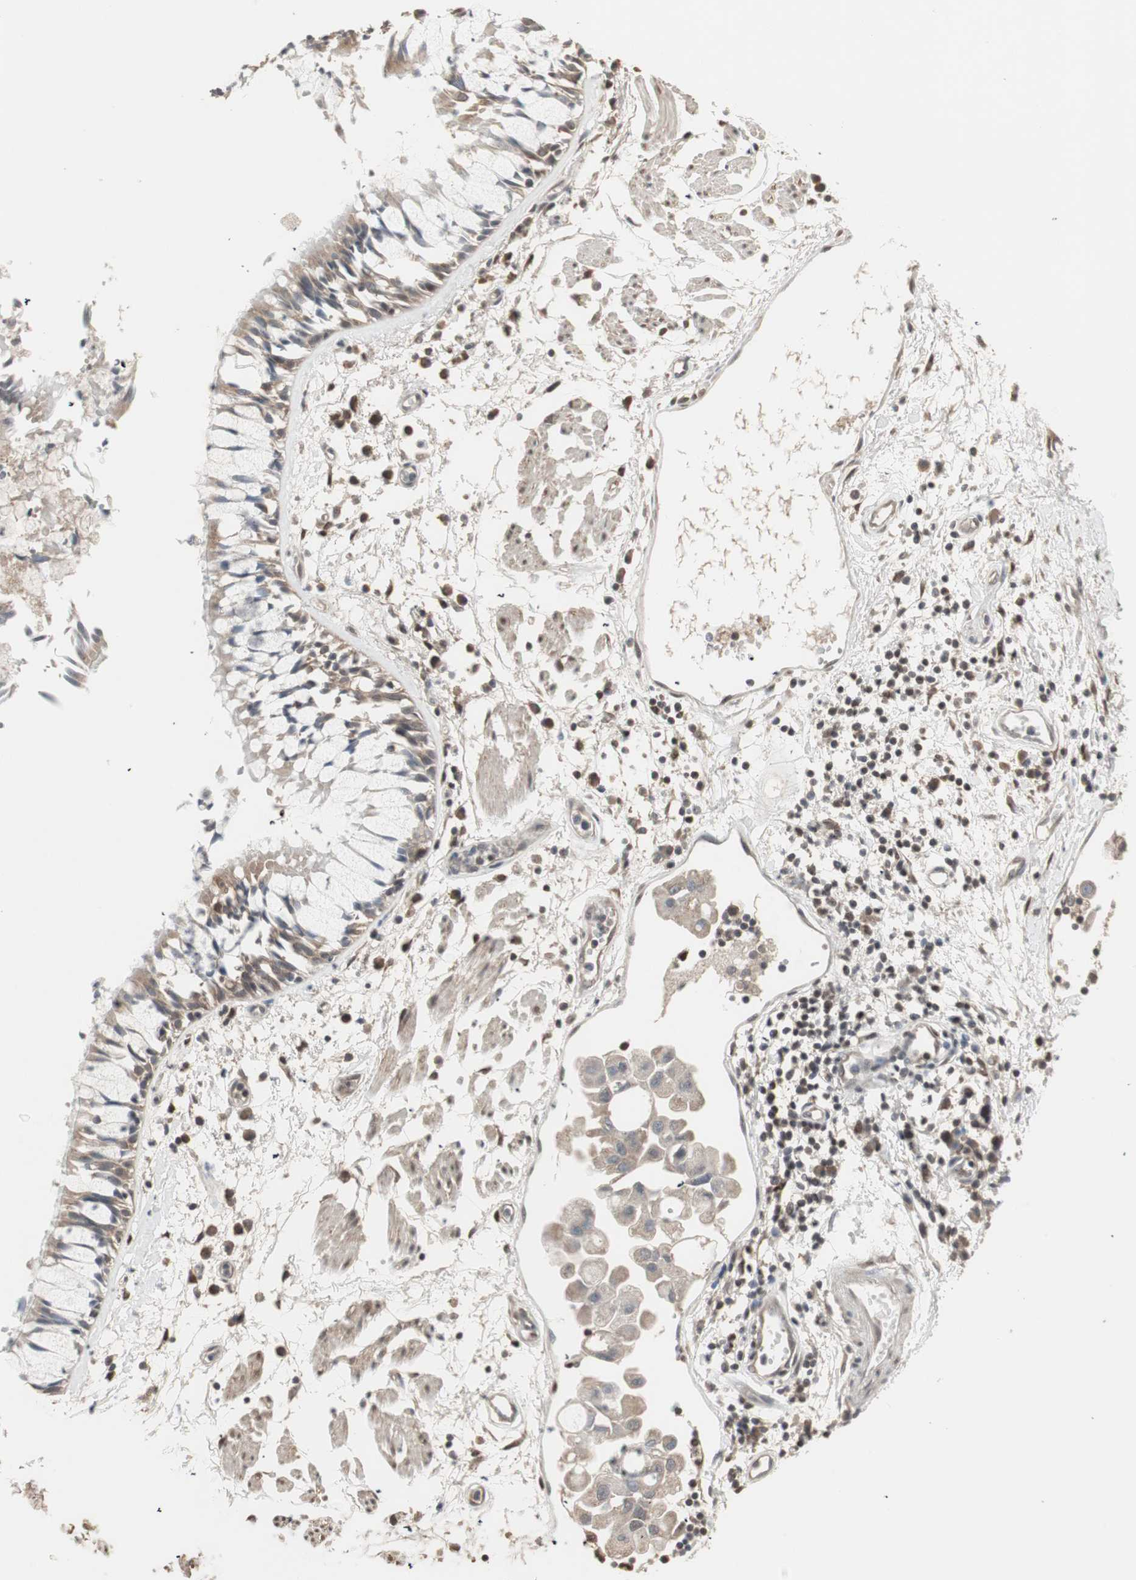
{"staining": {"intensity": "weak", "quantity": "25%-75%", "location": "nuclear"}, "tissue": "adipose tissue", "cell_type": "Adipocytes", "image_type": "normal", "snomed": [{"axis": "morphology", "description": "Normal tissue, NOS"}, {"axis": "morphology", "description": "Adenocarcinoma, NOS"}, {"axis": "topography", "description": "Cartilage tissue"}, {"axis": "topography", "description": "Bronchus"}, {"axis": "topography", "description": "Lung"}], "caption": "Immunohistochemistry staining of unremarkable adipose tissue, which demonstrates low levels of weak nuclear staining in about 25%-75% of adipocytes indicating weak nuclear protein expression. The staining was performed using DAB (brown) for protein detection and nuclei were counterstained in hematoxylin (blue).", "gene": "ZHX2", "patient": {"sex": "female", "age": 67}}